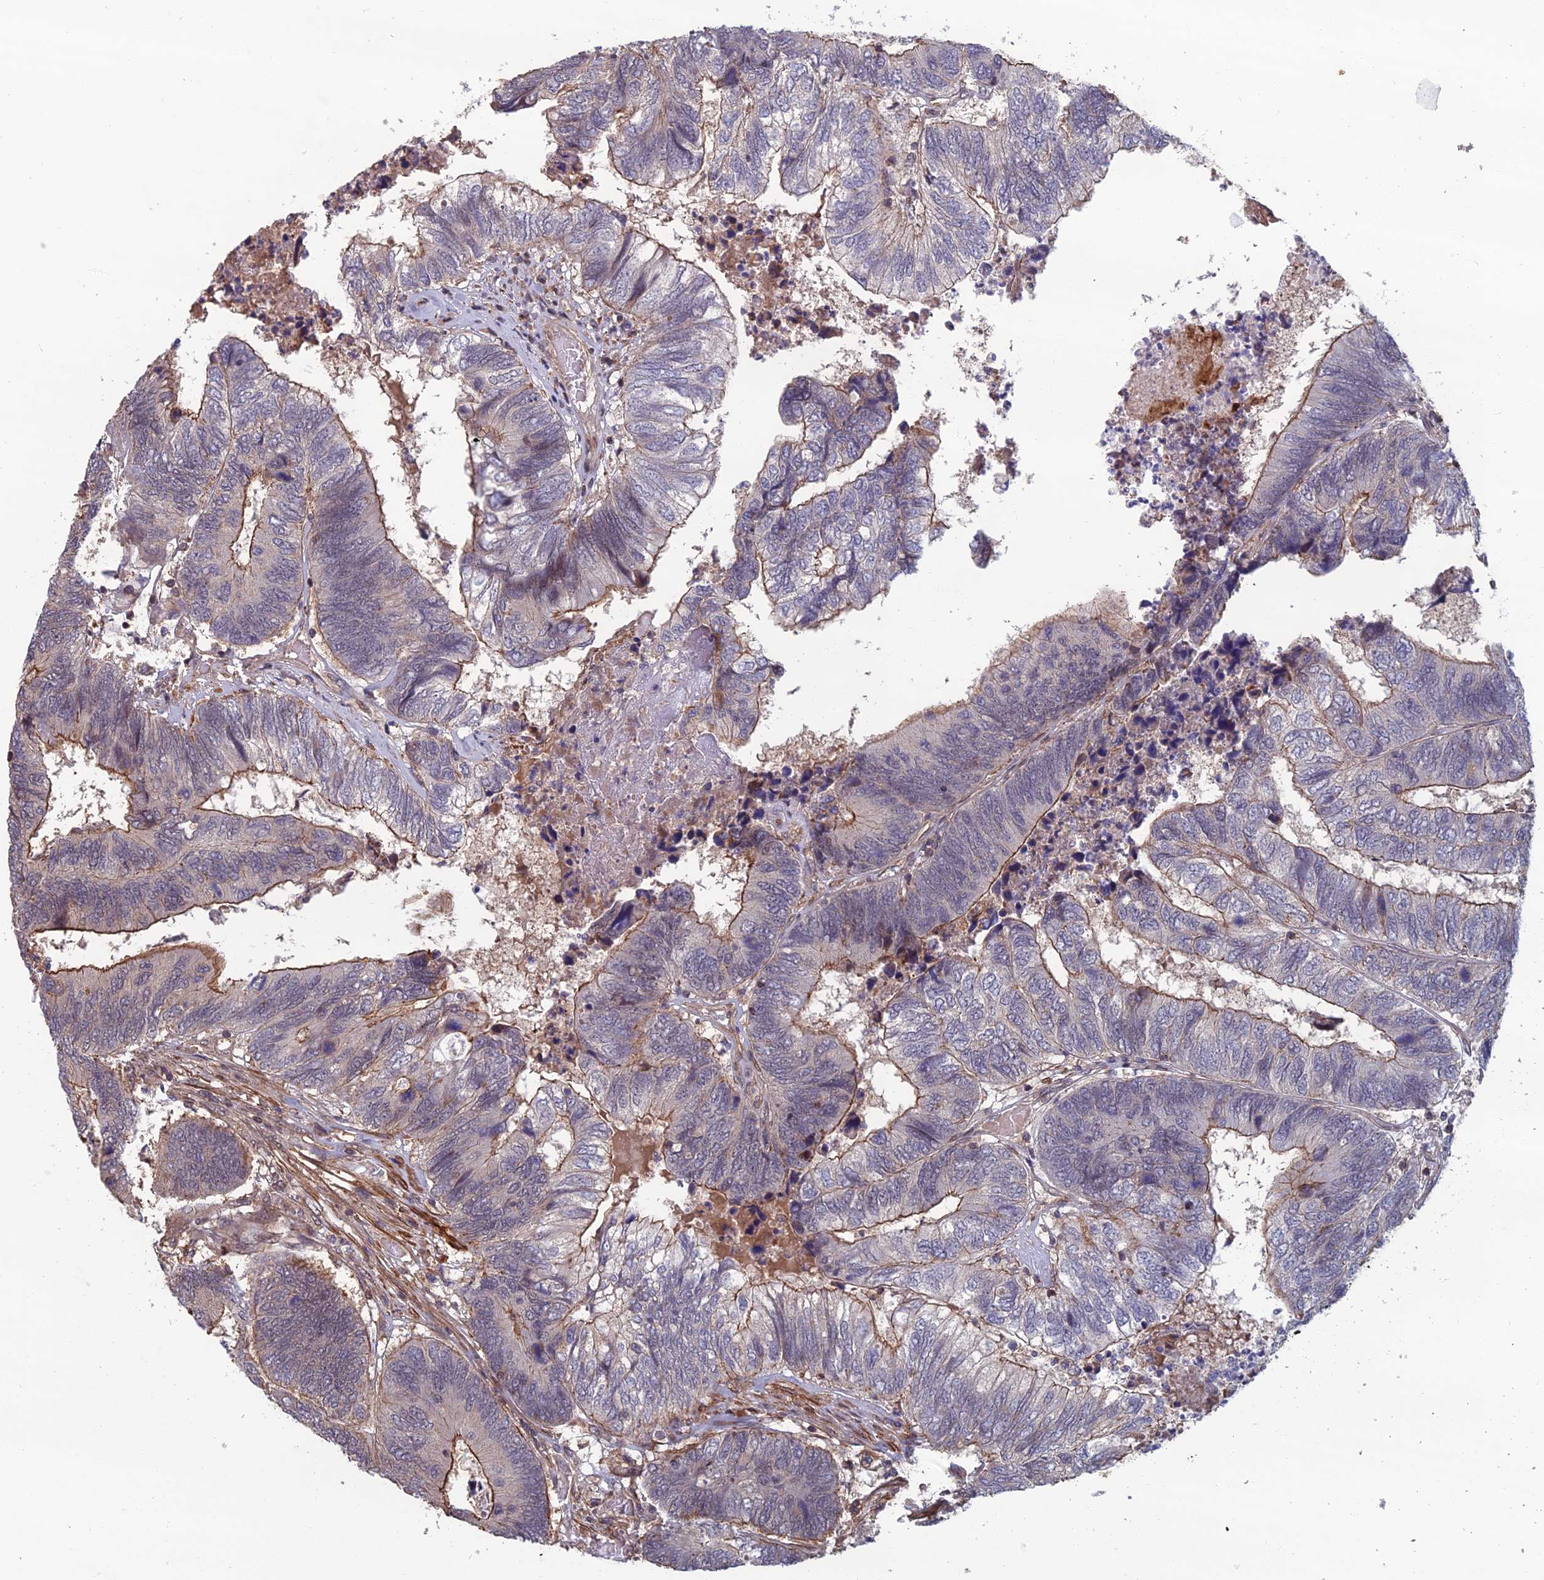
{"staining": {"intensity": "moderate", "quantity": "25%-75%", "location": "cytoplasmic/membranous"}, "tissue": "colorectal cancer", "cell_type": "Tumor cells", "image_type": "cancer", "snomed": [{"axis": "morphology", "description": "Adenocarcinoma, NOS"}, {"axis": "topography", "description": "Colon"}], "caption": "Immunohistochemistry (IHC) of human colorectal cancer reveals medium levels of moderate cytoplasmic/membranous expression in approximately 25%-75% of tumor cells.", "gene": "CCDC183", "patient": {"sex": "female", "age": 67}}